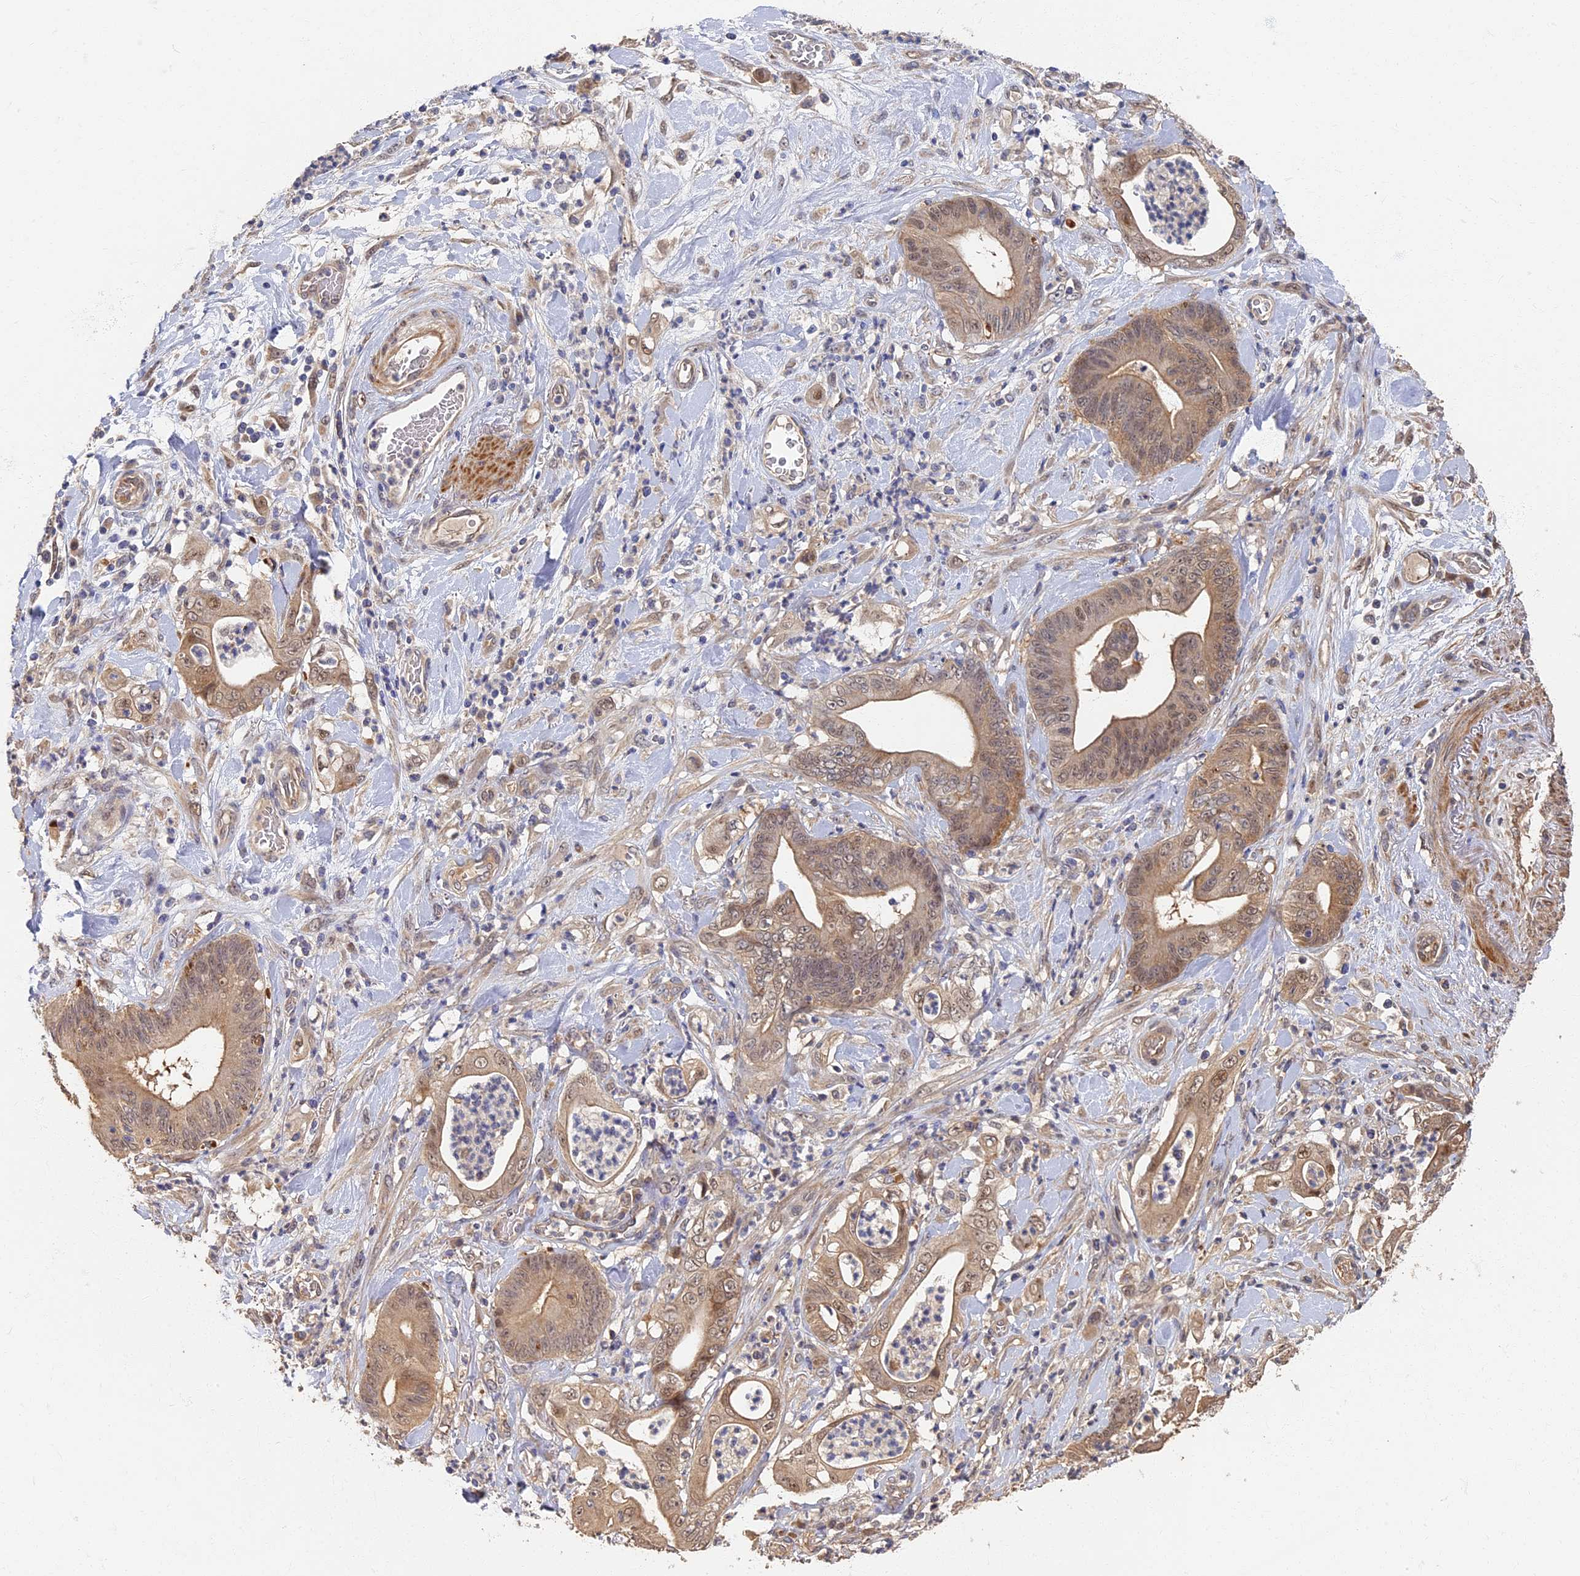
{"staining": {"intensity": "weak", "quantity": ">75%", "location": "cytoplasmic/membranous,nuclear"}, "tissue": "stomach cancer", "cell_type": "Tumor cells", "image_type": "cancer", "snomed": [{"axis": "morphology", "description": "Adenocarcinoma, NOS"}, {"axis": "topography", "description": "Stomach"}], "caption": "Immunohistochemical staining of human stomach adenocarcinoma demonstrates low levels of weak cytoplasmic/membranous and nuclear positivity in approximately >75% of tumor cells.", "gene": "RSPH3", "patient": {"sex": "female", "age": 73}}